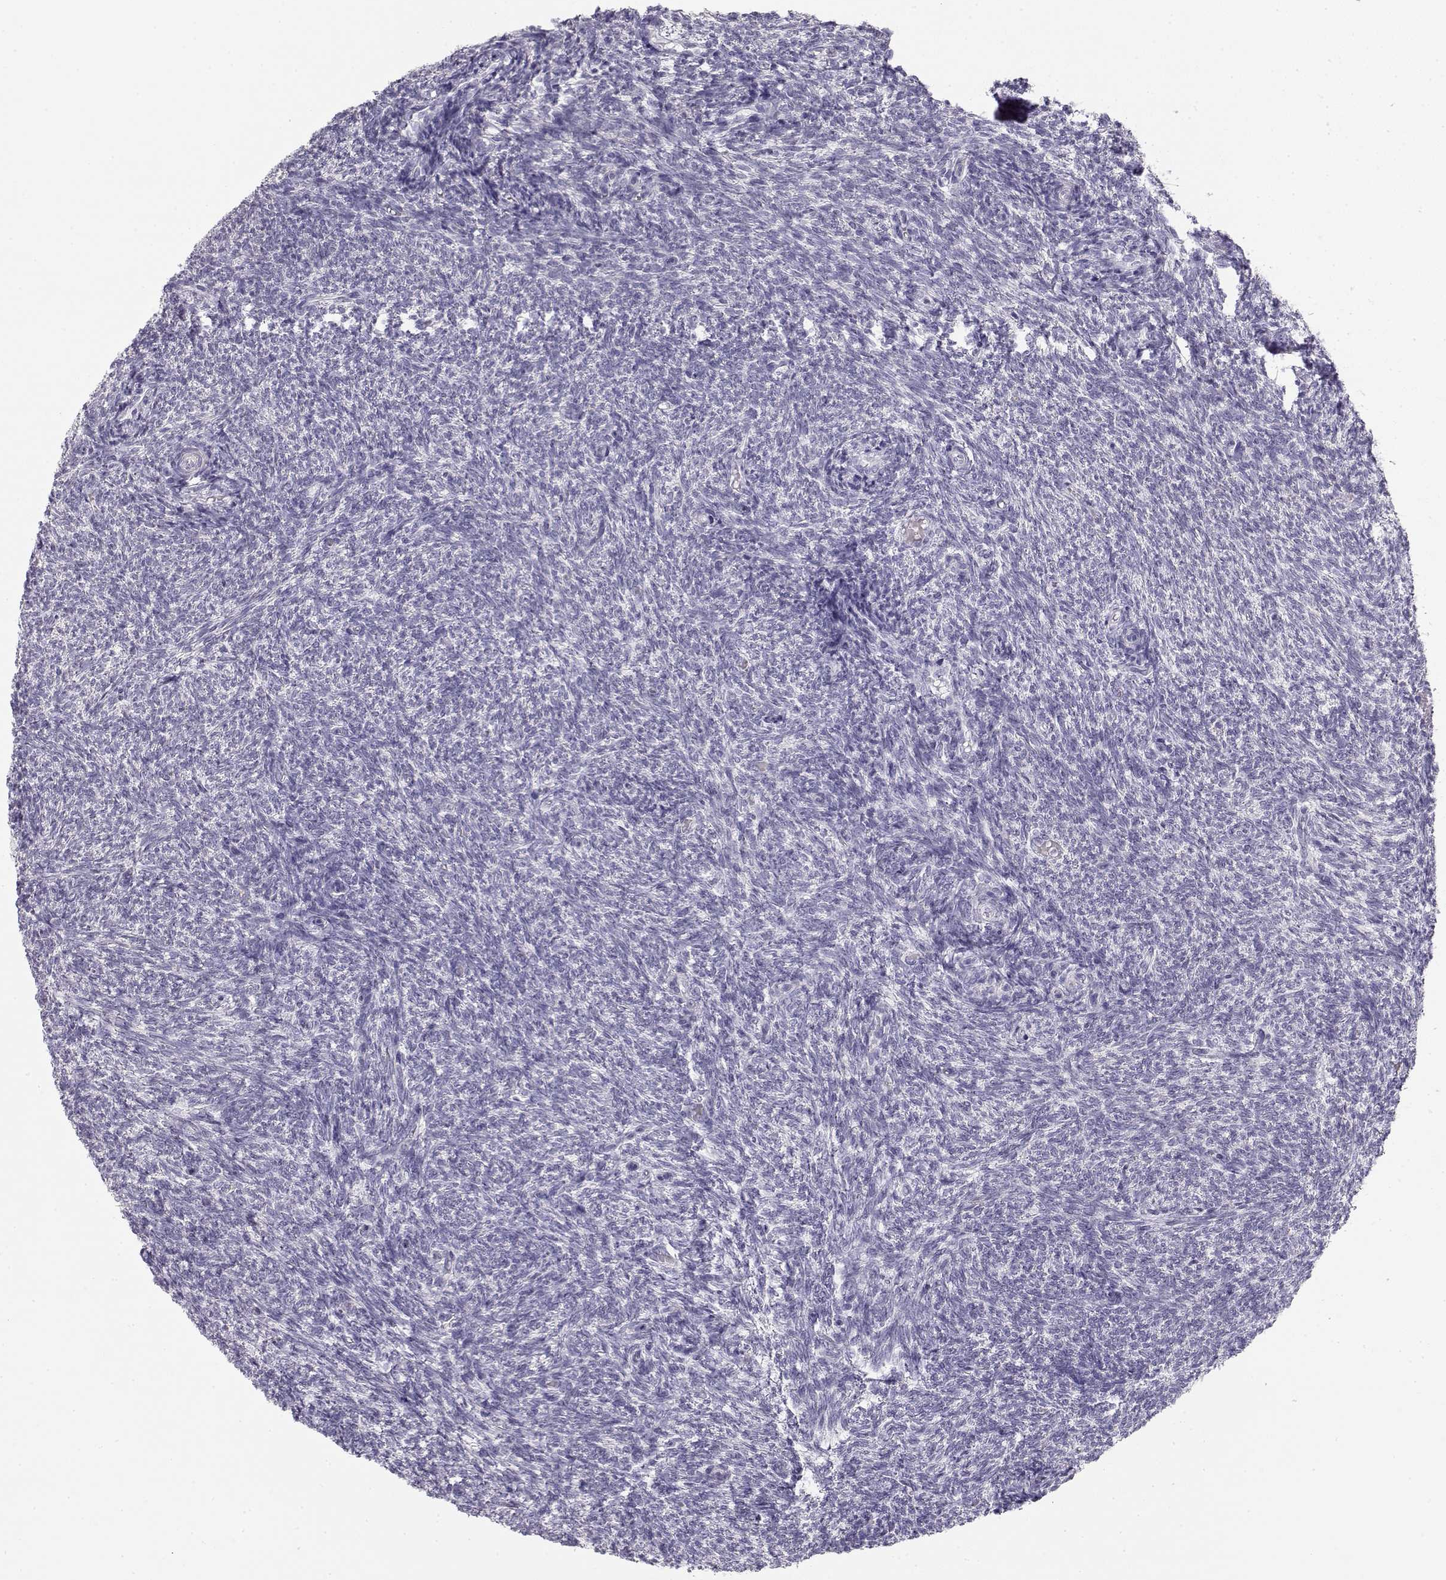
{"staining": {"intensity": "negative", "quantity": "none", "location": "none"}, "tissue": "ovary", "cell_type": "Follicle cells", "image_type": "normal", "snomed": [{"axis": "morphology", "description": "Normal tissue, NOS"}, {"axis": "topography", "description": "Ovary"}], "caption": "IHC micrograph of unremarkable ovary: human ovary stained with DAB (3,3'-diaminobenzidine) exhibits no significant protein staining in follicle cells.", "gene": "NUTM1", "patient": {"sex": "female", "age": 39}}